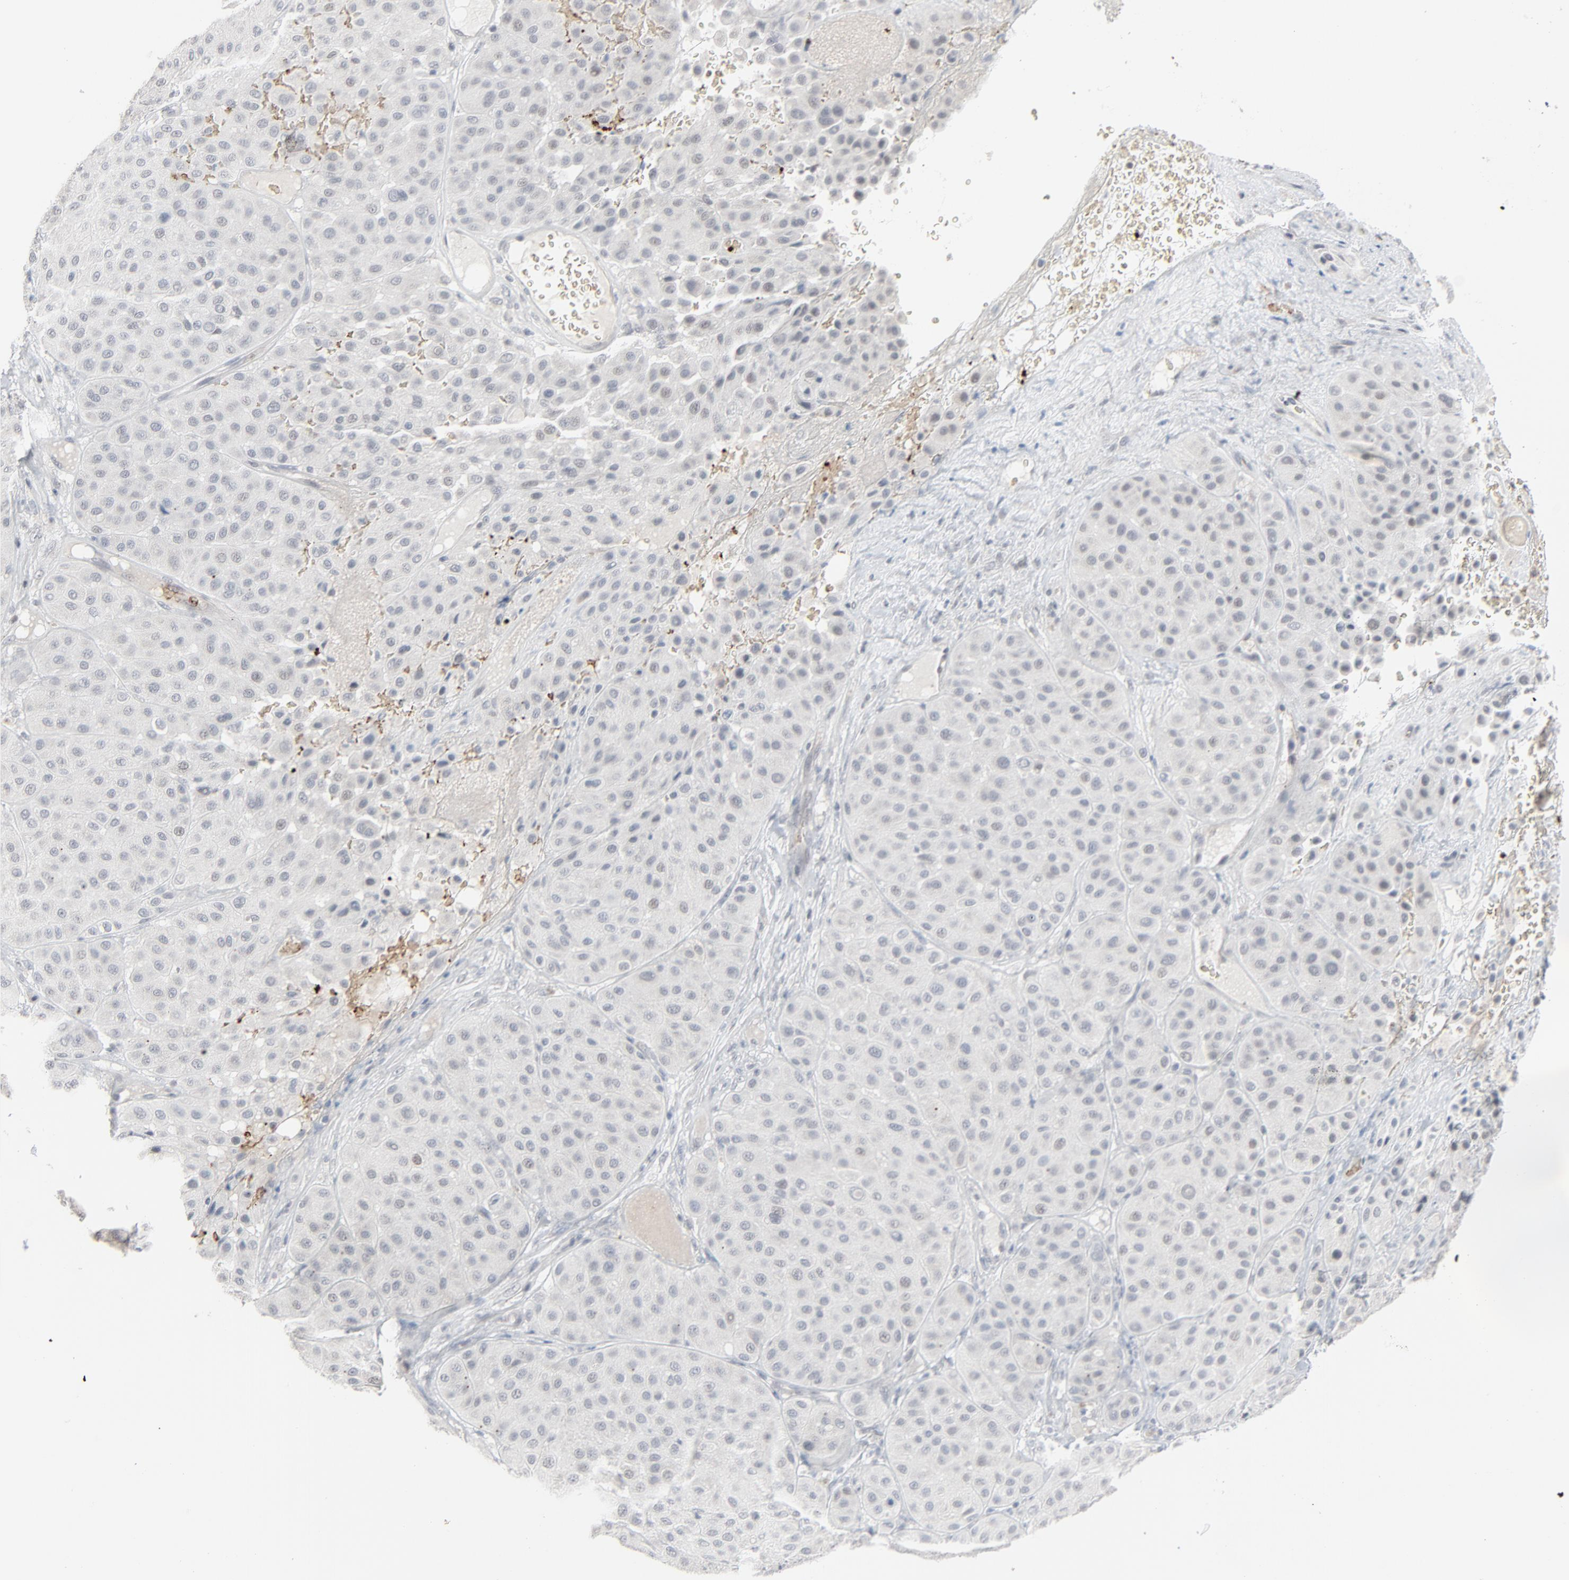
{"staining": {"intensity": "negative", "quantity": "none", "location": "none"}, "tissue": "melanoma", "cell_type": "Tumor cells", "image_type": "cancer", "snomed": [{"axis": "morphology", "description": "Normal tissue, NOS"}, {"axis": "morphology", "description": "Malignant melanoma, Metastatic site"}, {"axis": "topography", "description": "Skin"}], "caption": "This is an IHC micrograph of melanoma. There is no staining in tumor cells.", "gene": "SAGE1", "patient": {"sex": "male", "age": 41}}